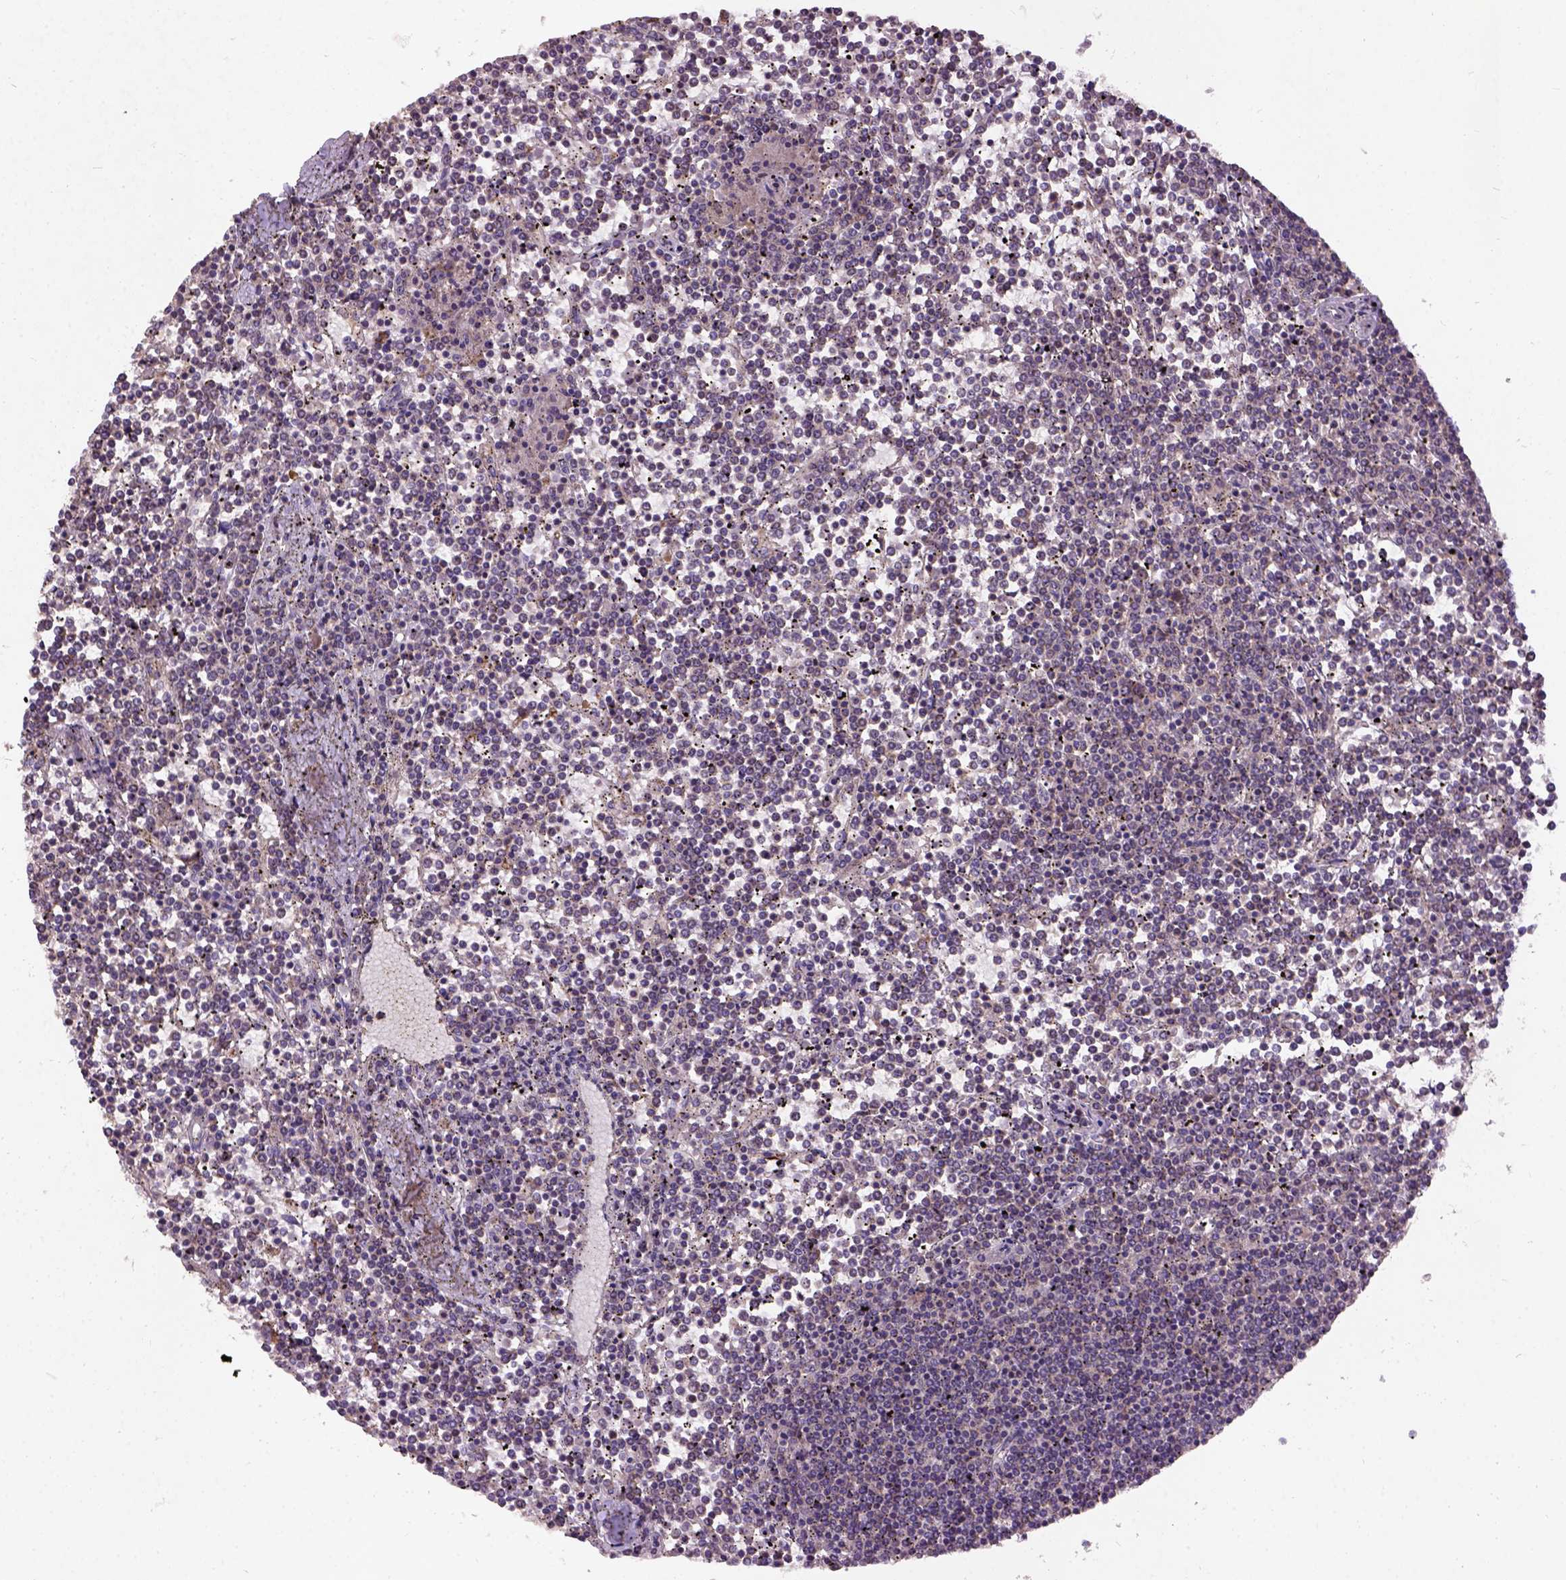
{"staining": {"intensity": "negative", "quantity": "none", "location": "none"}, "tissue": "lymphoma", "cell_type": "Tumor cells", "image_type": "cancer", "snomed": [{"axis": "morphology", "description": "Malignant lymphoma, non-Hodgkin's type, Low grade"}, {"axis": "topography", "description": "Spleen"}], "caption": "Immunohistochemical staining of human malignant lymphoma, non-Hodgkin's type (low-grade) displays no significant positivity in tumor cells. (Stains: DAB (3,3'-diaminobenzidine) IHC with hematoxylin counter stain, Microscopy: brightfield microscopy at high magnification).", "gene": "KBTBD8", "patient": {"sex": "female", "age": 19}}